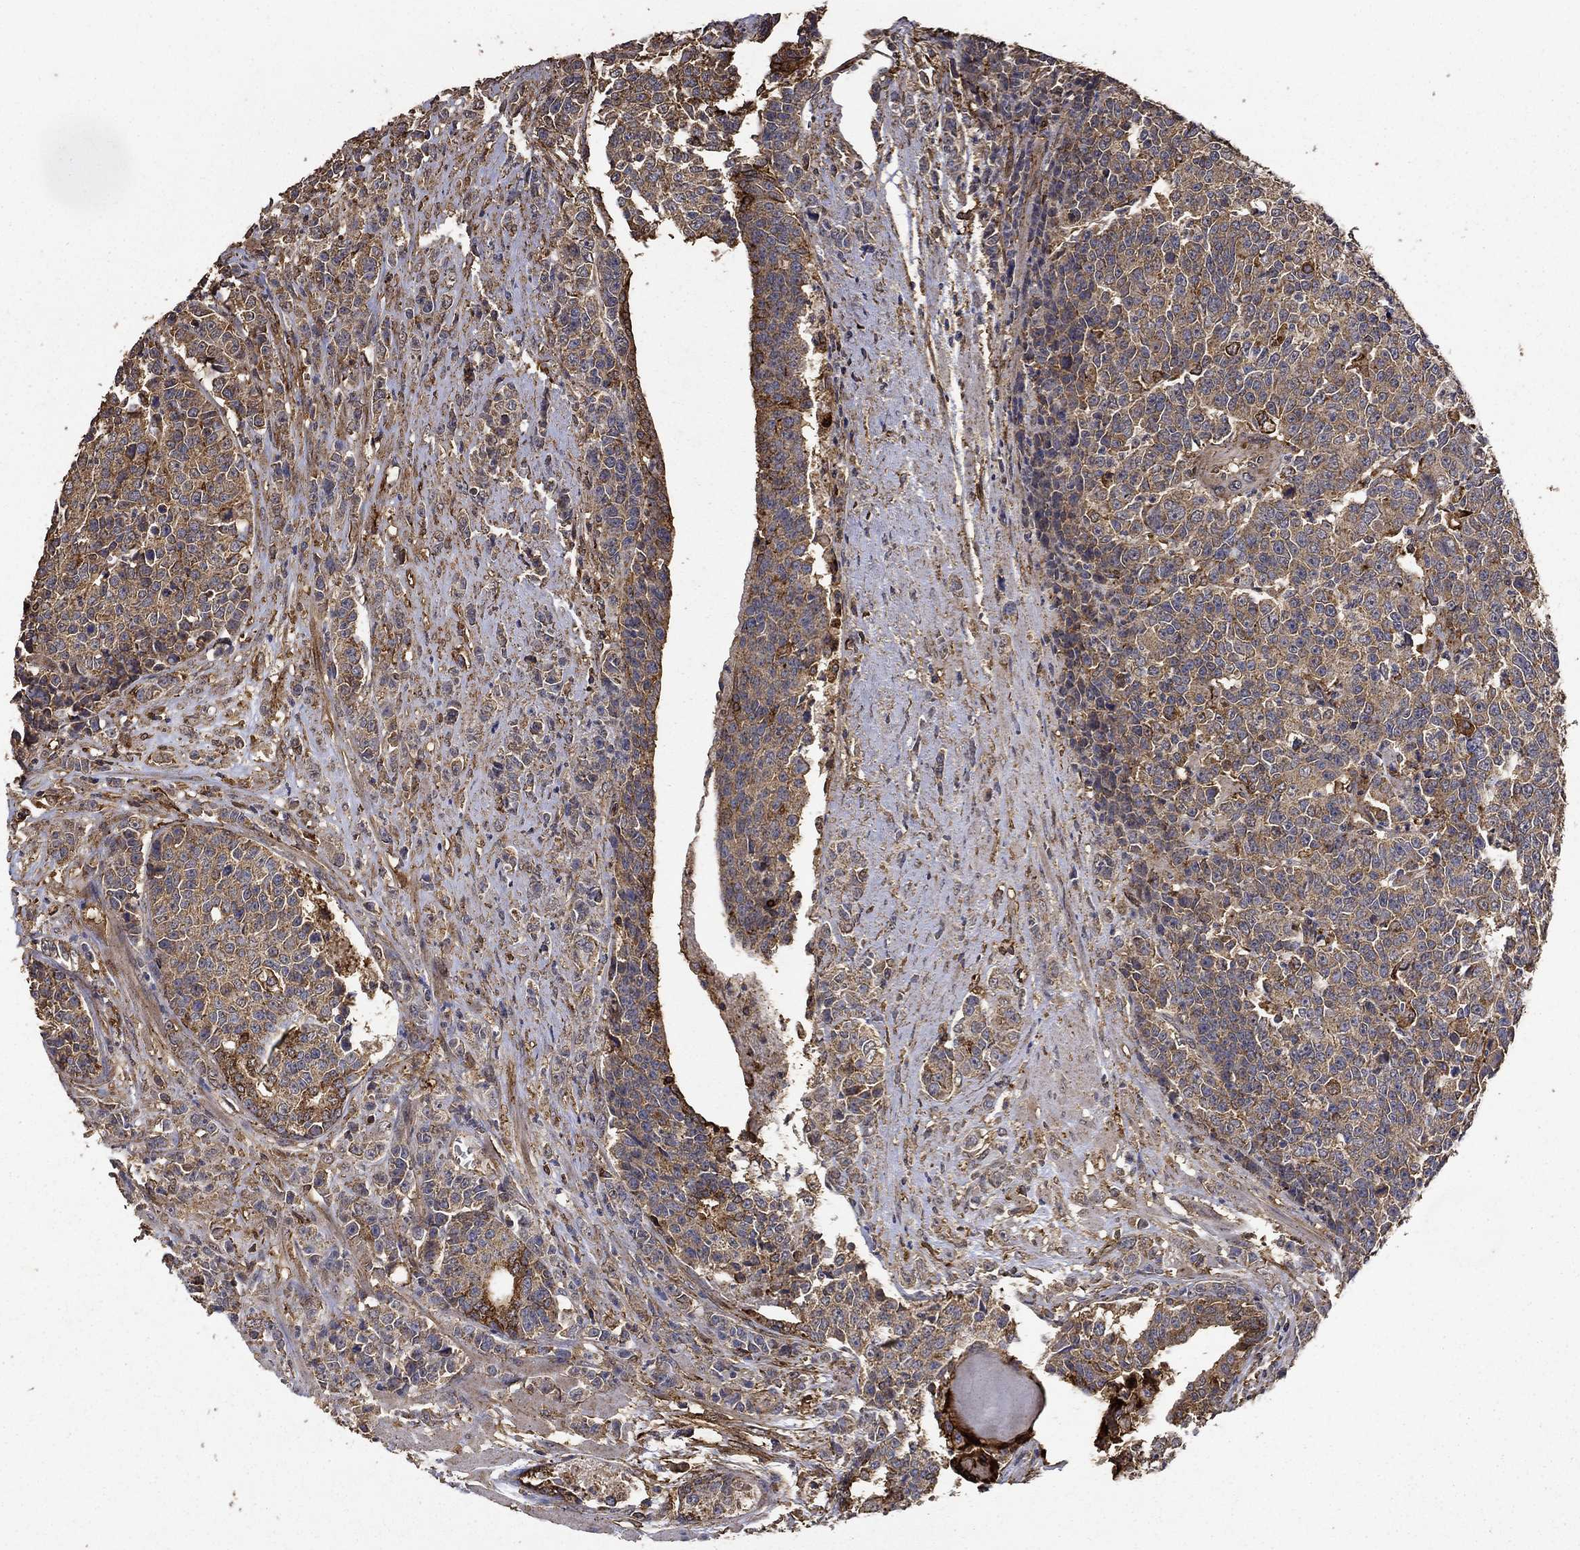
{"staining": {"intensity": "moderate", "quantity": "<25%", "location": "cytoplasmic/membranous"}, "tissue": "prostate cancer", "cell_type": "Tumor cells", "image_type": "cancer", "snomed": [{"axis": "morphology", "description": "Adenocarcinoma, NOS"}, {"axis": "topography", "description": "Prostate"}], "caption": "This photomicrograph displays prostate adenocarcinoma stained with immunohistochemistry to label a protein in brown. The cytoplasmic/membranous of tumor cells show moderate positivity for the protein. Nuclei are counter-stained blue.", "gene": "IFRD1", "patient": {"sex": "male", "age": 67}}